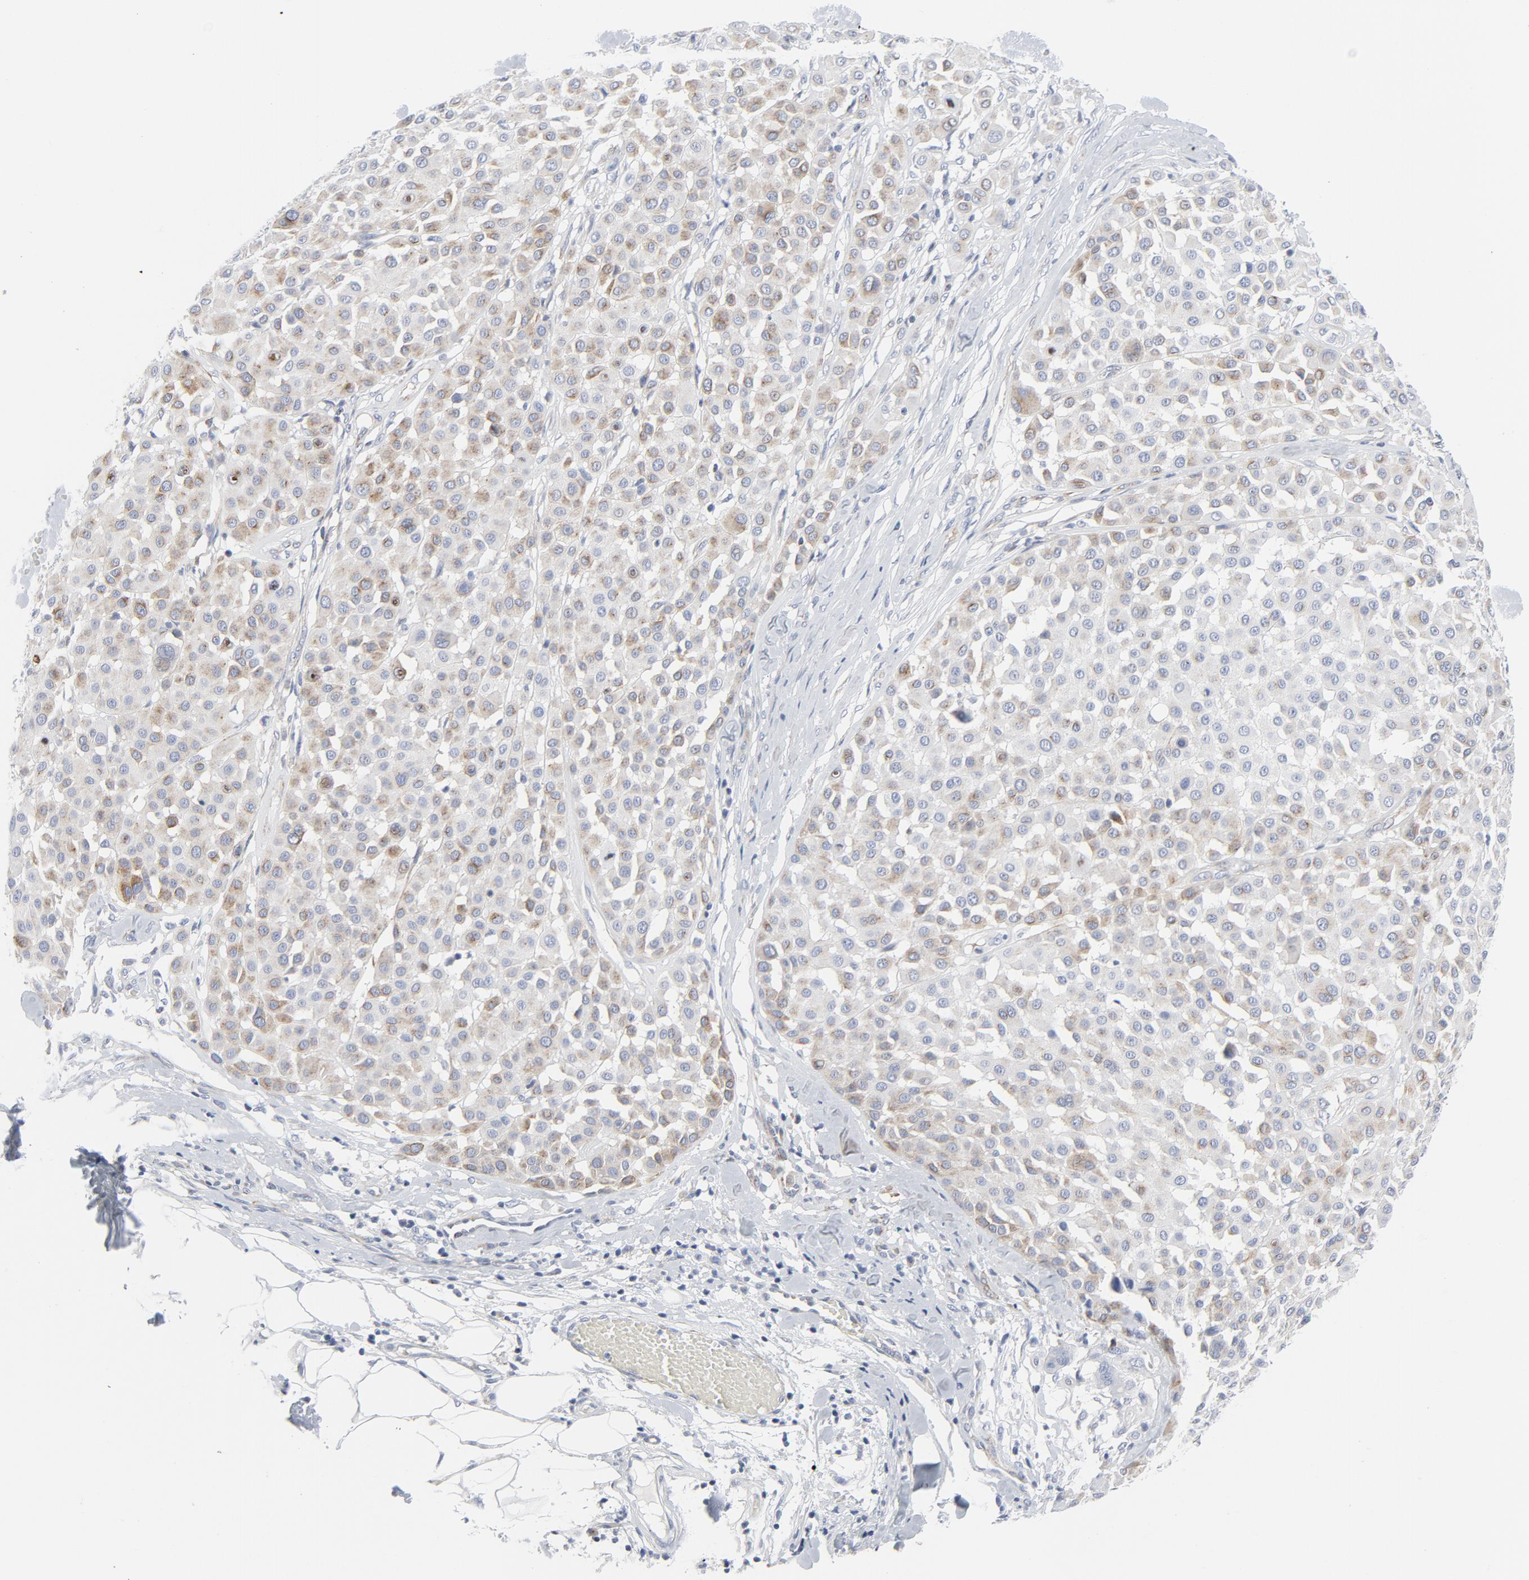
{"staining": {"intensity": "weak", "quantity": "25%-75%", "location": "cytoplasmic/membranous"}, "tissue": "melanoma", "cell_type": "Tumor cells", "image_type": "cancer", "snomed": [{"axis": "morphology", "description": "Malignant melanoma, Metastatic site"}, {"axis": "topography", "description": "Soft tissue"}], "caption": "Malignant melanoma (metastatic site) stained with a brown dye exhibits weak cytoplasmic/membranous positive expression in approximately 25%-75% of tumor cells.", "gene": "TUBB1", "patient": {"sex": "male", "age": 41}}